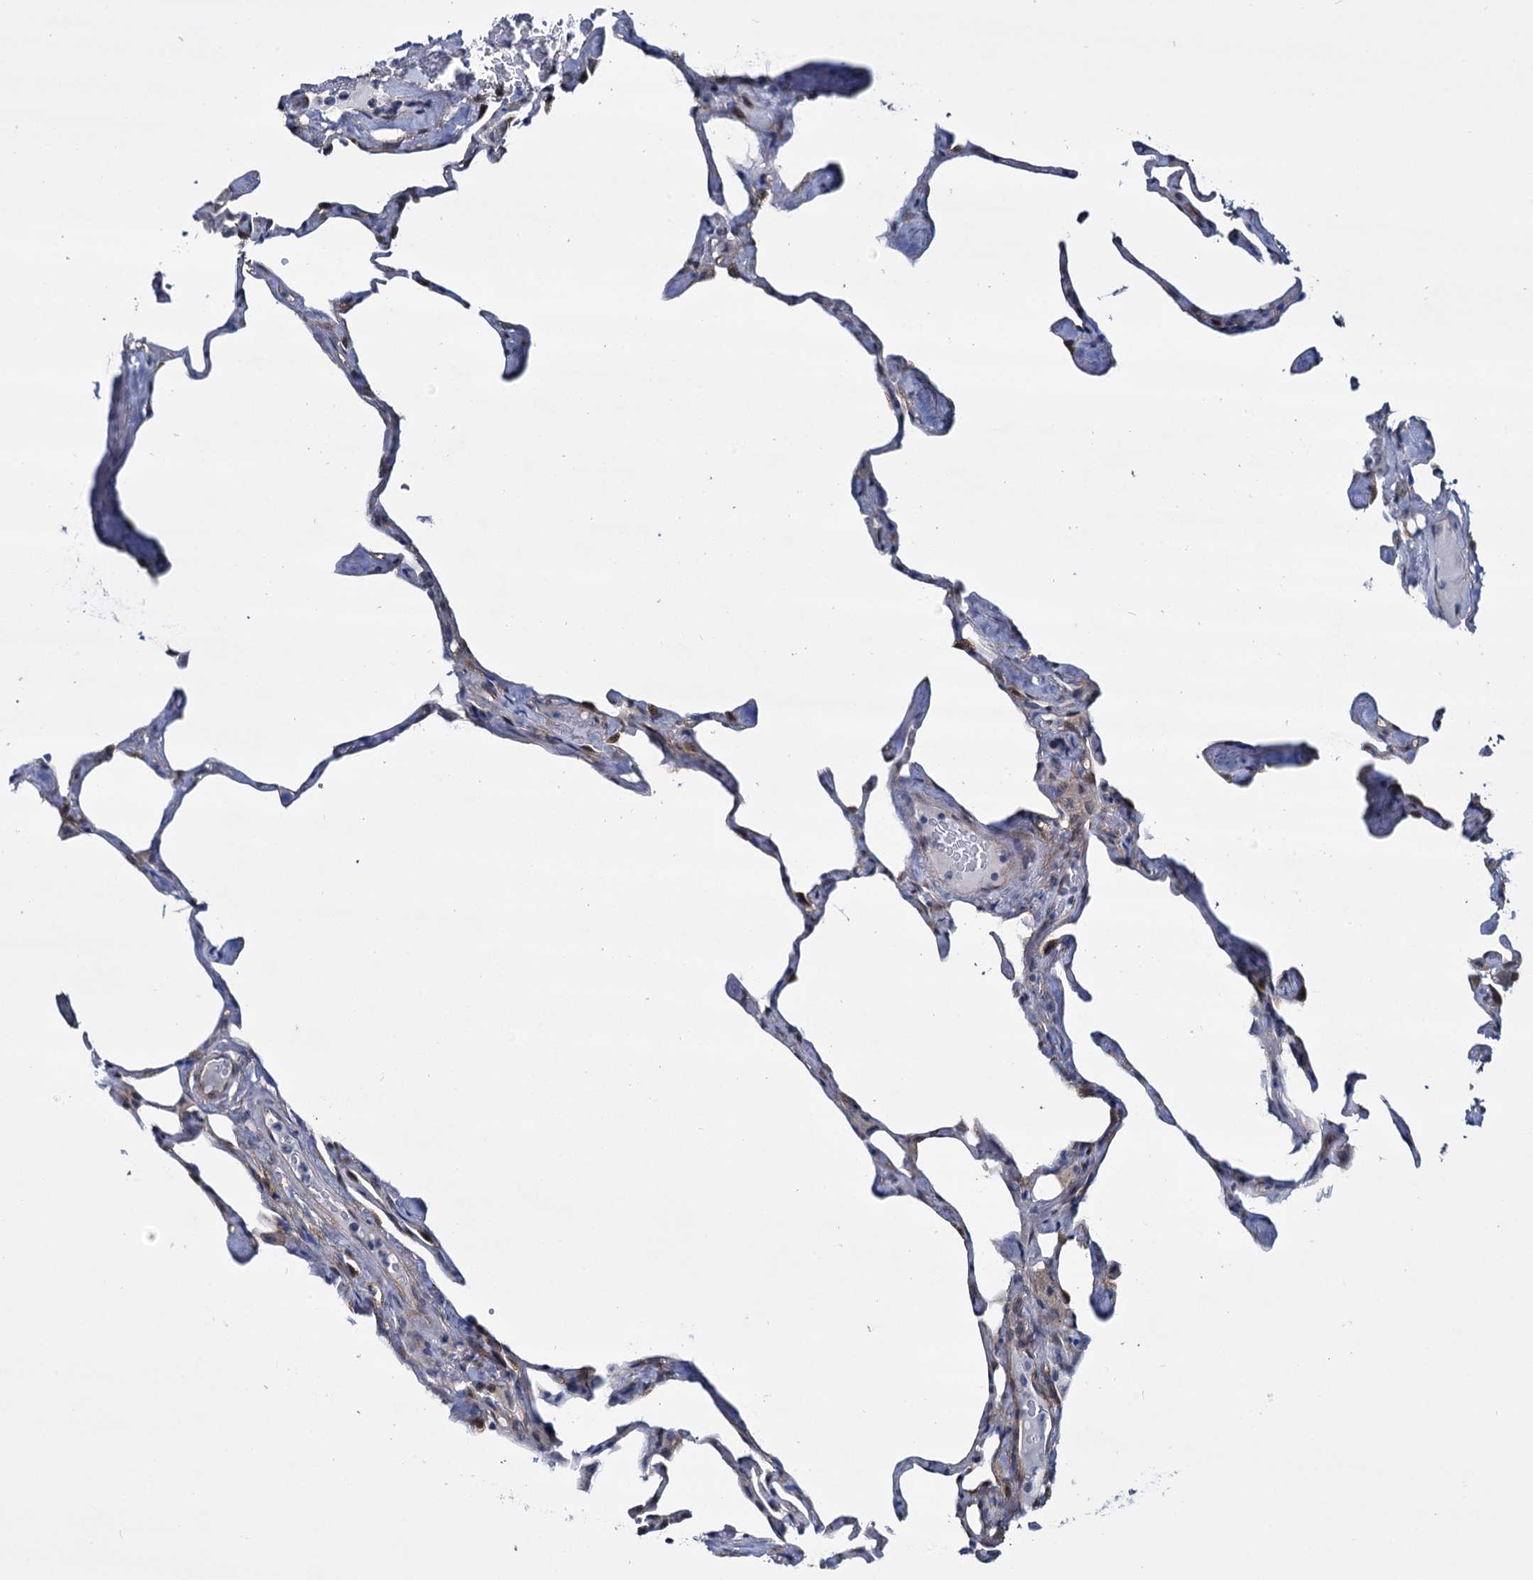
{"staining": {"intensity": "negative", "quantity": "none", "location": "none"}, "tissue": "lung", "cell_type": "Alveolar cells", "image_type": "normal", "snomed": [{"axis": "morphology", "description": "Normal tissue, NOS"}, {"axis": "topography", "description": "Lung"}], "caption": "The image exhibits no staining of alveolar cells in unremarkable lung. The staining is performed using DAB (3,3'-diaminobenzidine) brown chromogen with nuclei counter-stained in using hematoxylin.", "gene": "STXBP1", "patient": {"sex": "male", "age": 65}}